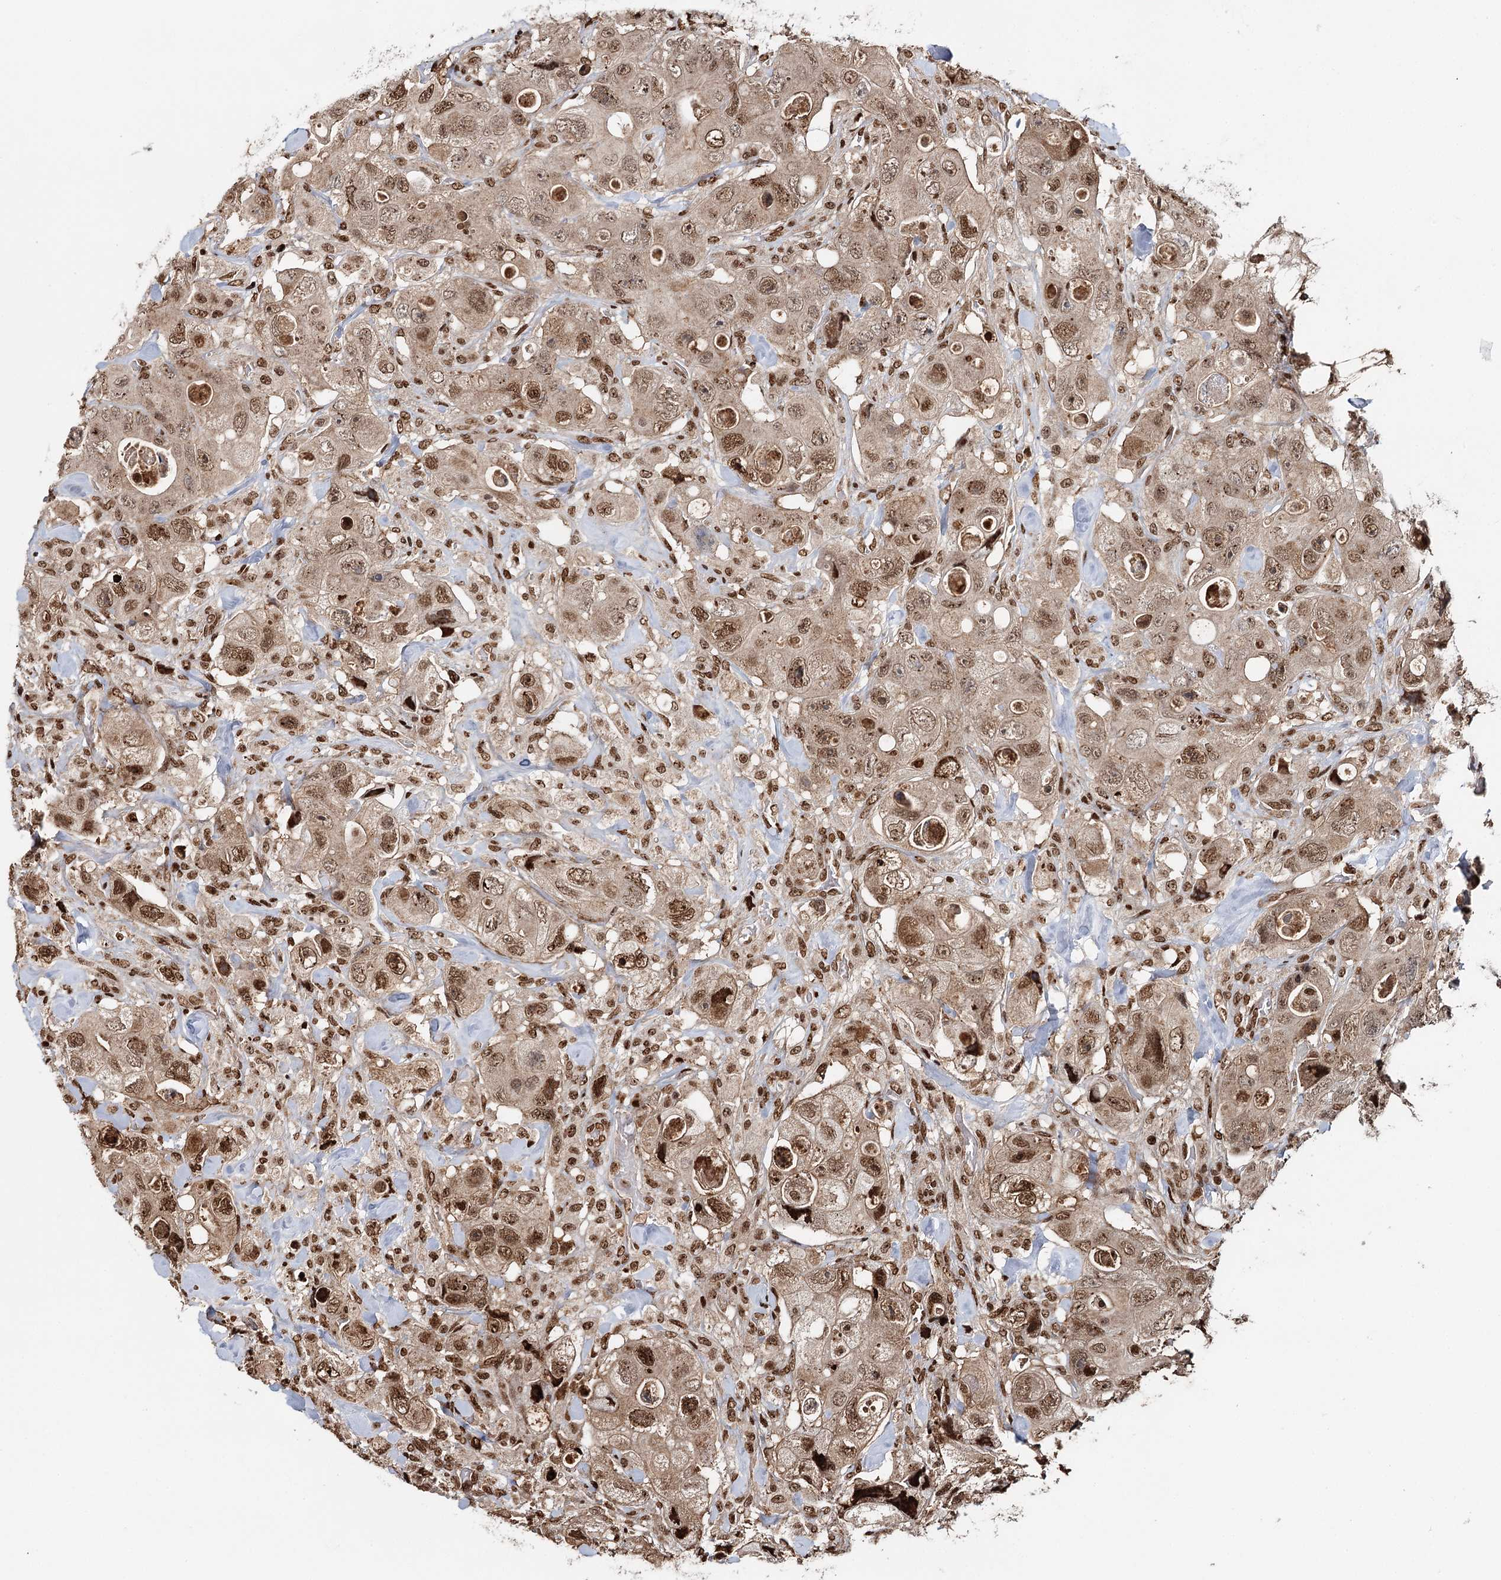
{"staining": {"intensity": "moderate", "quantity": ">75%", "location": "nuclear"}, "tissue": "colorectal cancer", "cell_type": "Tumor cells", "image_type": "cancer", "snomed": [{"axis": "morphology", "description": "Adenocarcinoma, NOS"}, {"axis": "topography", "description": "Colon"}], "caption": "Colorectal adenocarcinoma stained with DAB (3,3'-diaminobenzidine) immunohistochemistry shows medium levels of moderate nuclear expression in about >75% of tumor cells.", "gene": "RPS27A", "patient": {"sex": "female", "age": 46}}